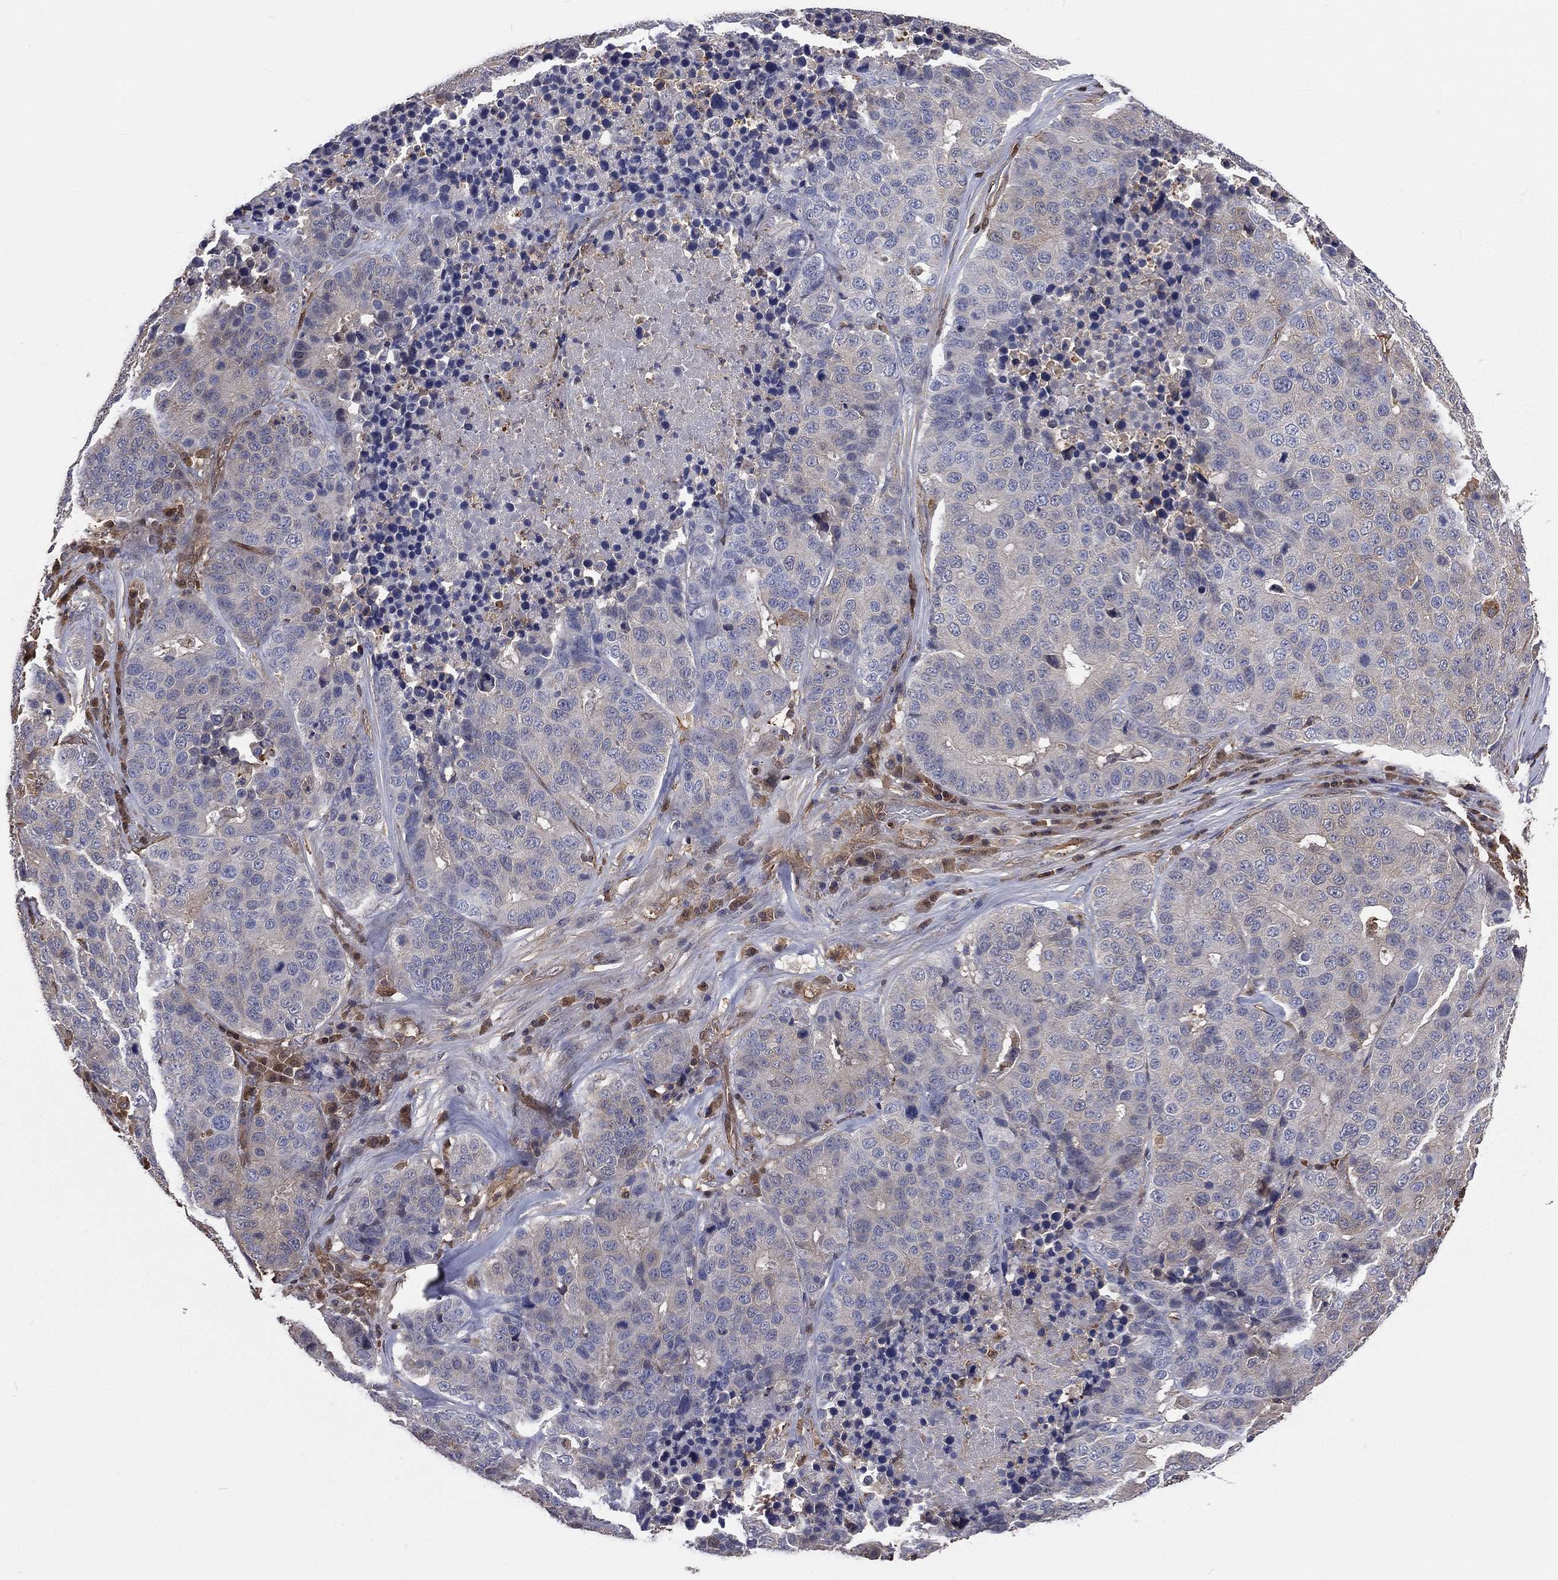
{"staining": {"intensity": "negative", "quantity": "none", "location": "none"}, "tissue": "stomach cancer", "cell_type": "Tumor cells", "image_type": "cancer", "snomed": [{"axis": "morphology", "description": "Adenocarcinoma, NOS"}, {"axis": "topography", "description": "Stomach"}], "caption": "This is a image of immunohistochemistry staining of stomach cancer (adenocarcinoma), which shows no positivity in tumor cells.", "gene": "TBC1D2", "patient": {"sex": "male", "age": 71}}